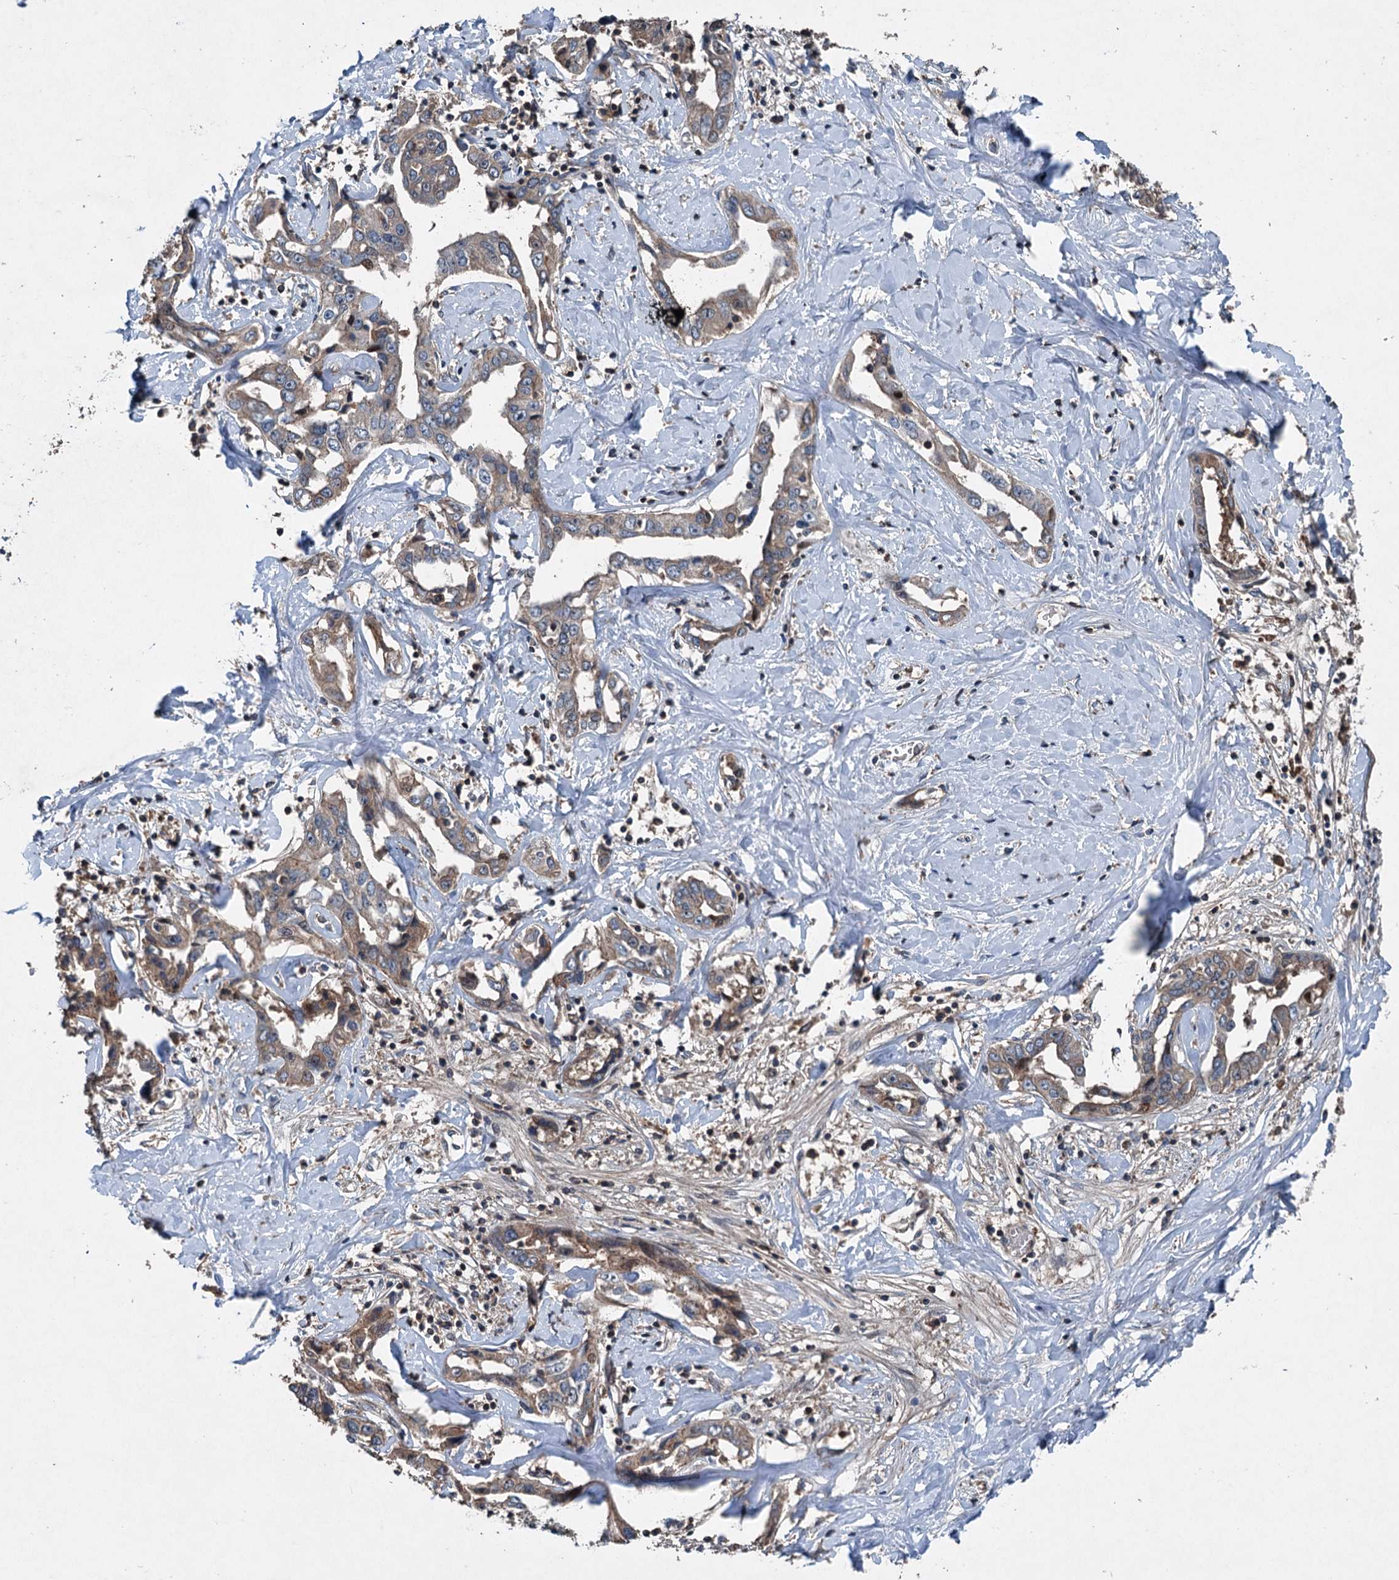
{"staining": {"intensity": "weak", "quantity": "25%-75%", "location": "cytoplasmic/membranous"}, "tissue": "liver cancer", "cell_type": "Tumor cells", "image_type": "cancer", "snomed": [{"axis": "morphology", "description": "Cholangiocarcinoma"}, {"axis": "topography", "description": "Liver"}], "caption": "An immunohistochemistry image of neoplastic tissue is shown. Protein staining in brown labels weak cytoplasmic/membranous positivity in cholangiocarcinoma (liver) within tumor cells.", "gene": "TAPBPL", "patient": {"sex": "male", "age": 59}}